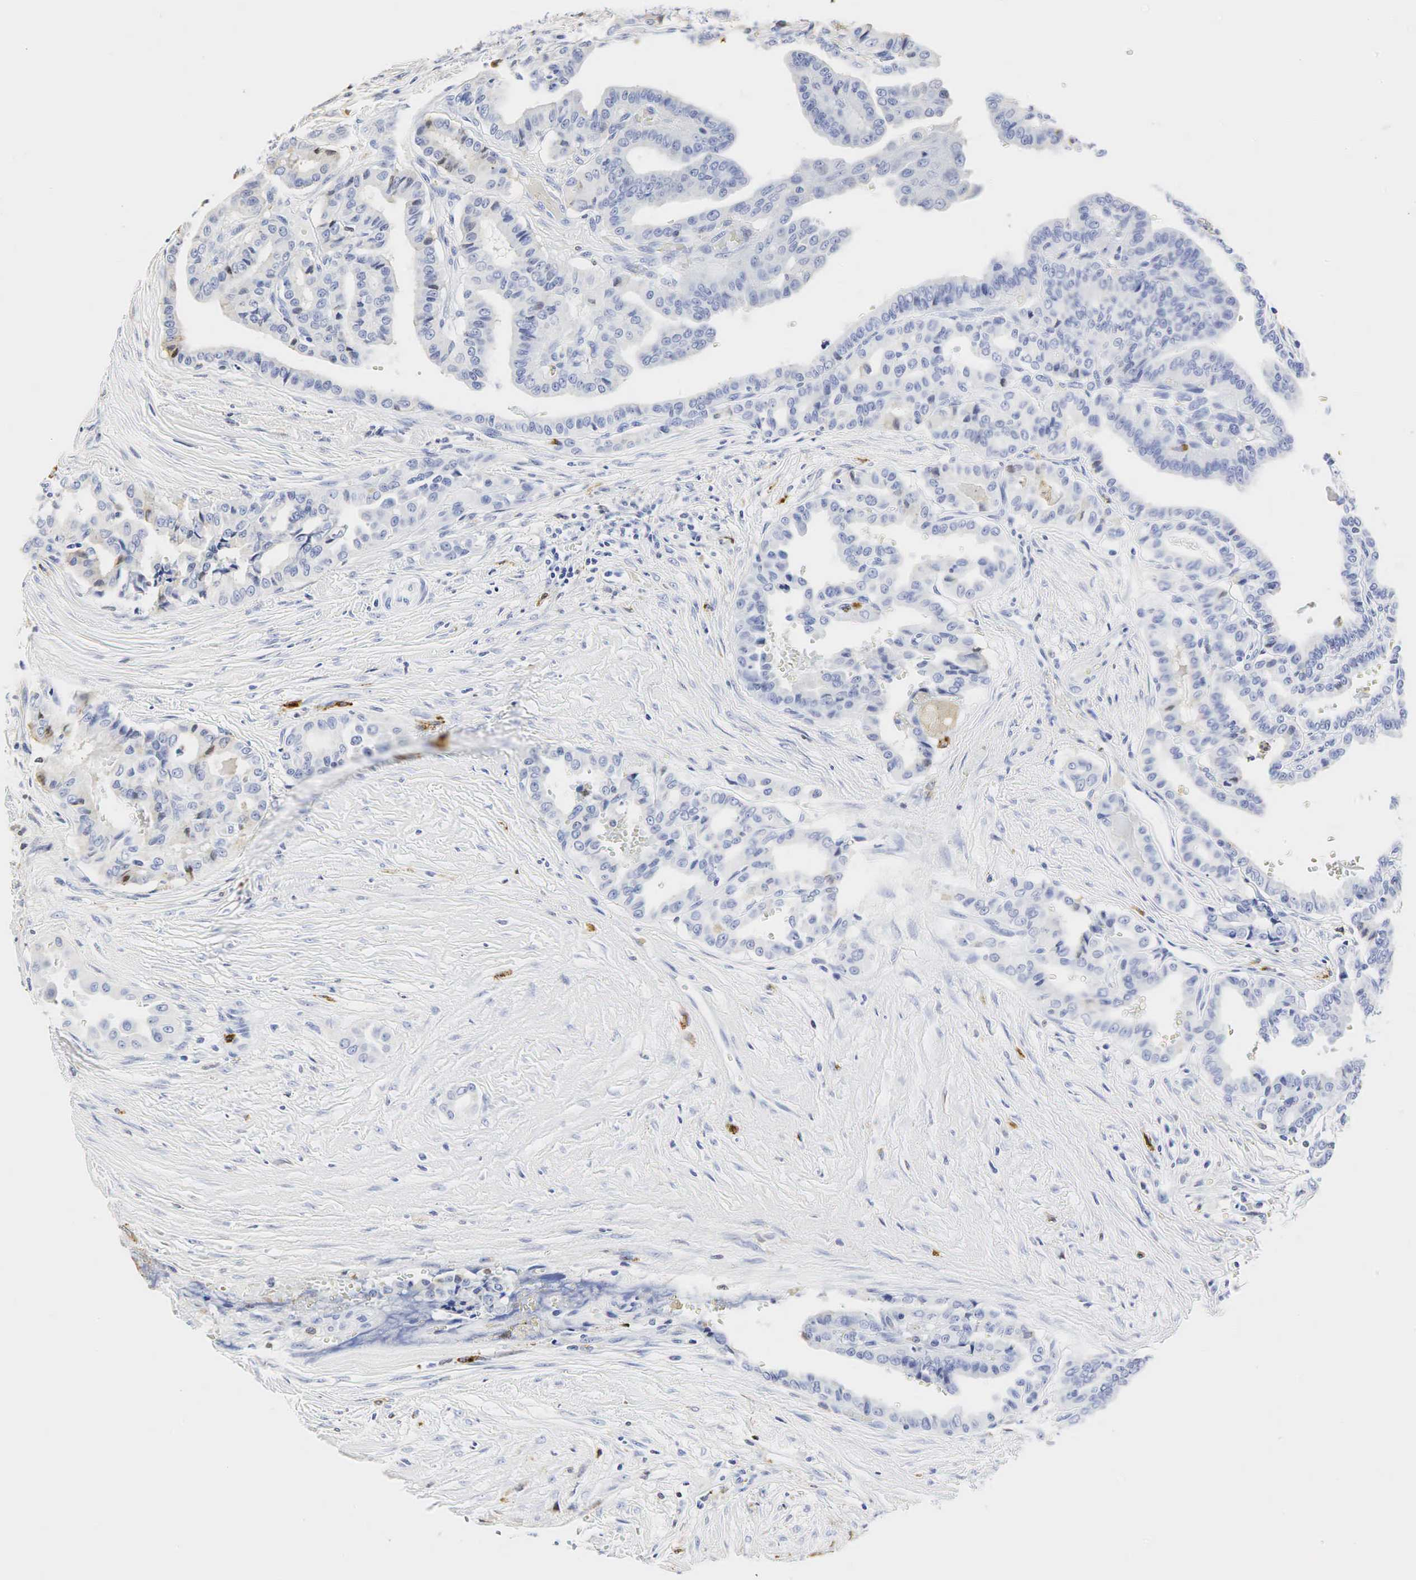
{"staining": {"intensity": "negative", "quantity": "none", "location": "none"}, "tissue": "thyroid cancer", "cell_type": "Tumor cells", "image_type": "cancer", "snomed": [{"axis": "morphology", "description": "Papillary adenocarcinoma, NOS"}, {"axis": "topography", "description": "Thyroid gland"}], "caption": "This is an immunohistochemistry photomicrograph of thyroid papillary adenocarcinoma. There is no positivity in tumor cells.", "gene": "LYZ", "patient": {"sex": "male", "age": 87}}